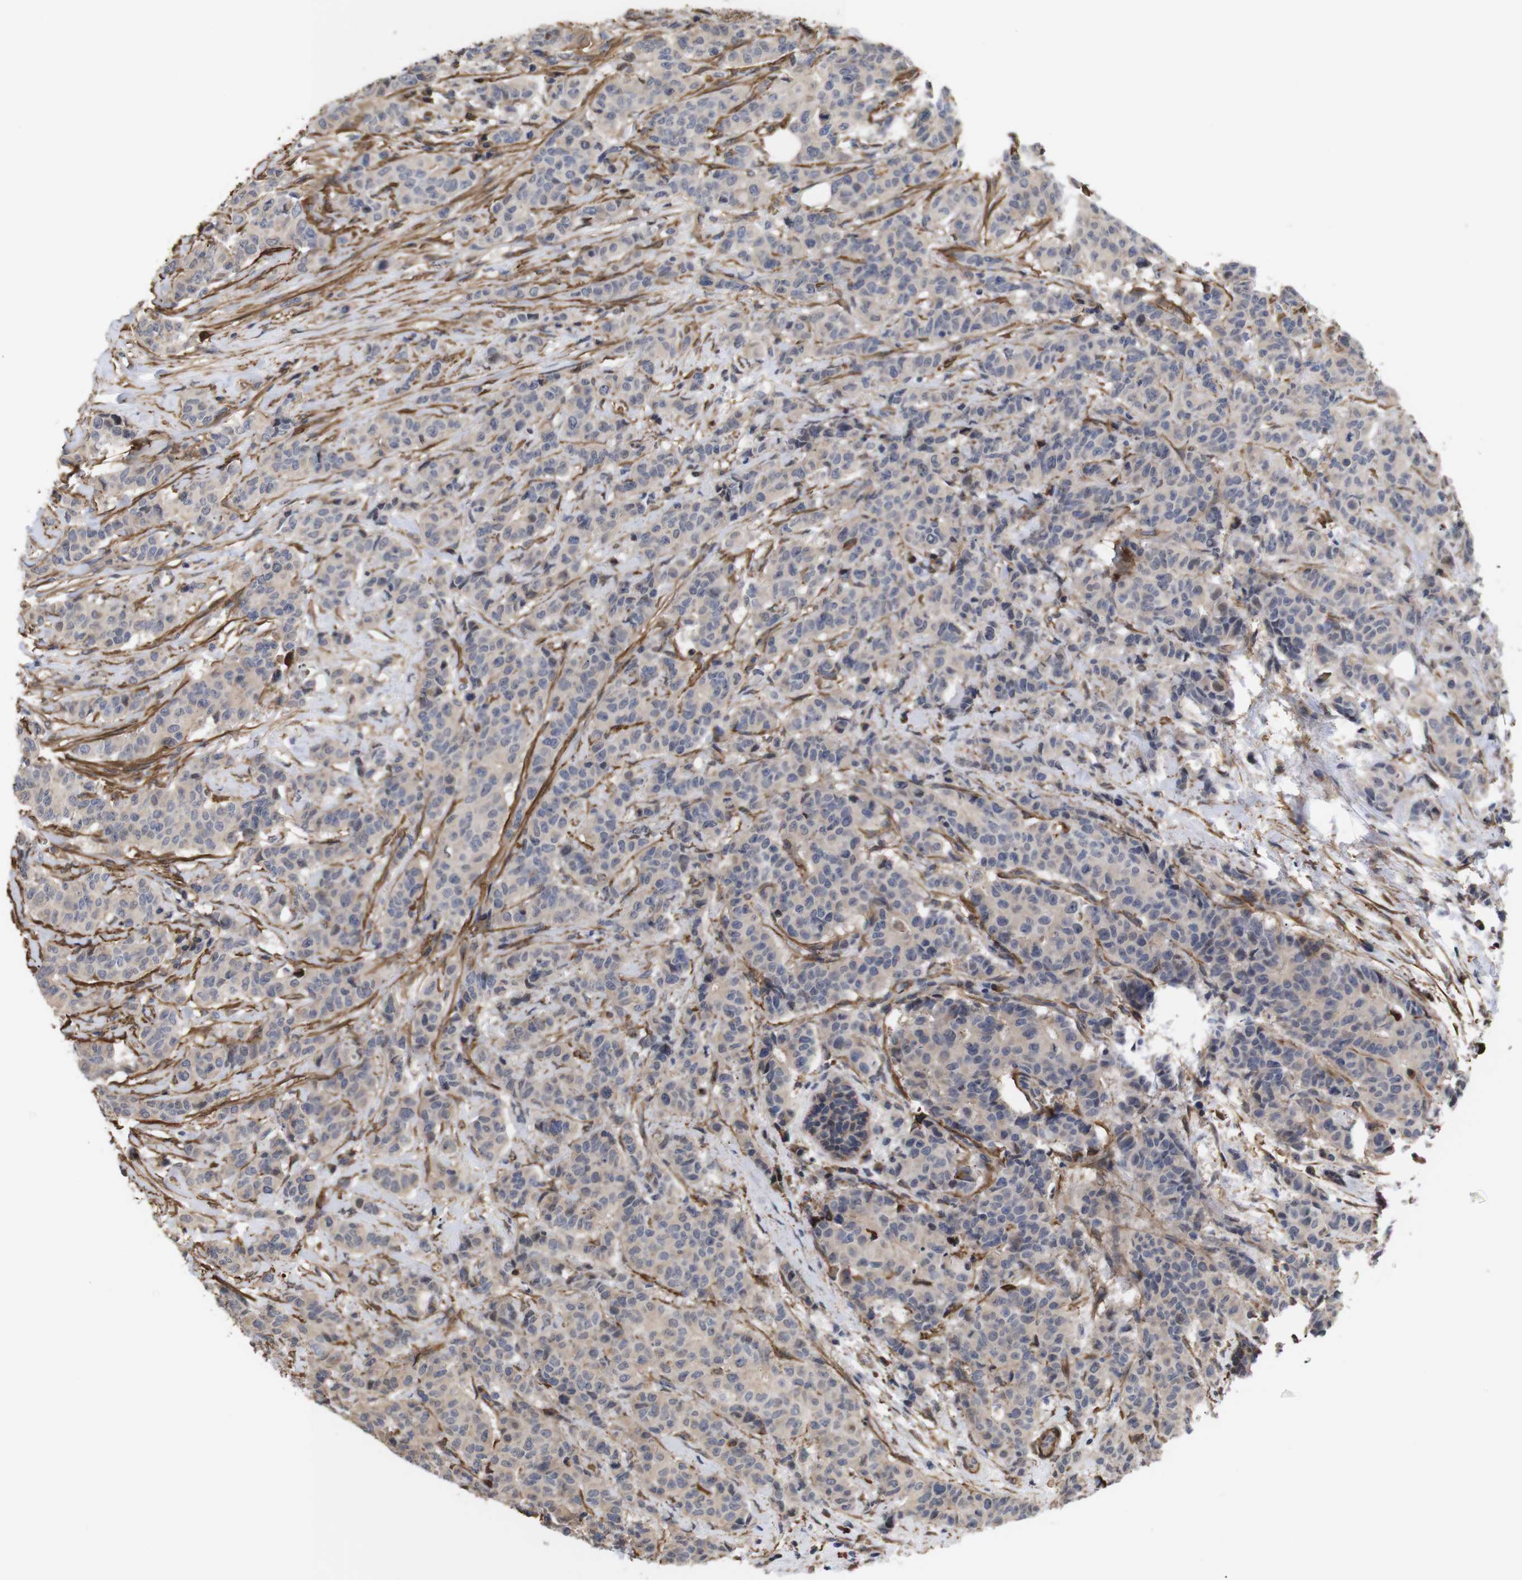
{"staining": {"intensity": "moderate", "quantity": "25%-75%", "location": "cytoplasmic/membranous"}, "tissue": "breast cancer", "cell_type": "Tumor cells", "image_type": "cancer", "snomed": [{"axis": "morphology", "description": "Normal tissue, NOS"}, {"axis": "morphology", "description": "Duct carcinoma"}, {"axis": "topography", "description": "Breast"}], "caption": "Moderate cytoplasmic/membranous positivity is present in approximately 25%-75% of tumor cells in breast intraductal carcinoma. (DAB IHC with brightfield microscopy, high magnification).", "gene": "PDLIM5", "patient": {"sex": "female", "age": 40}}